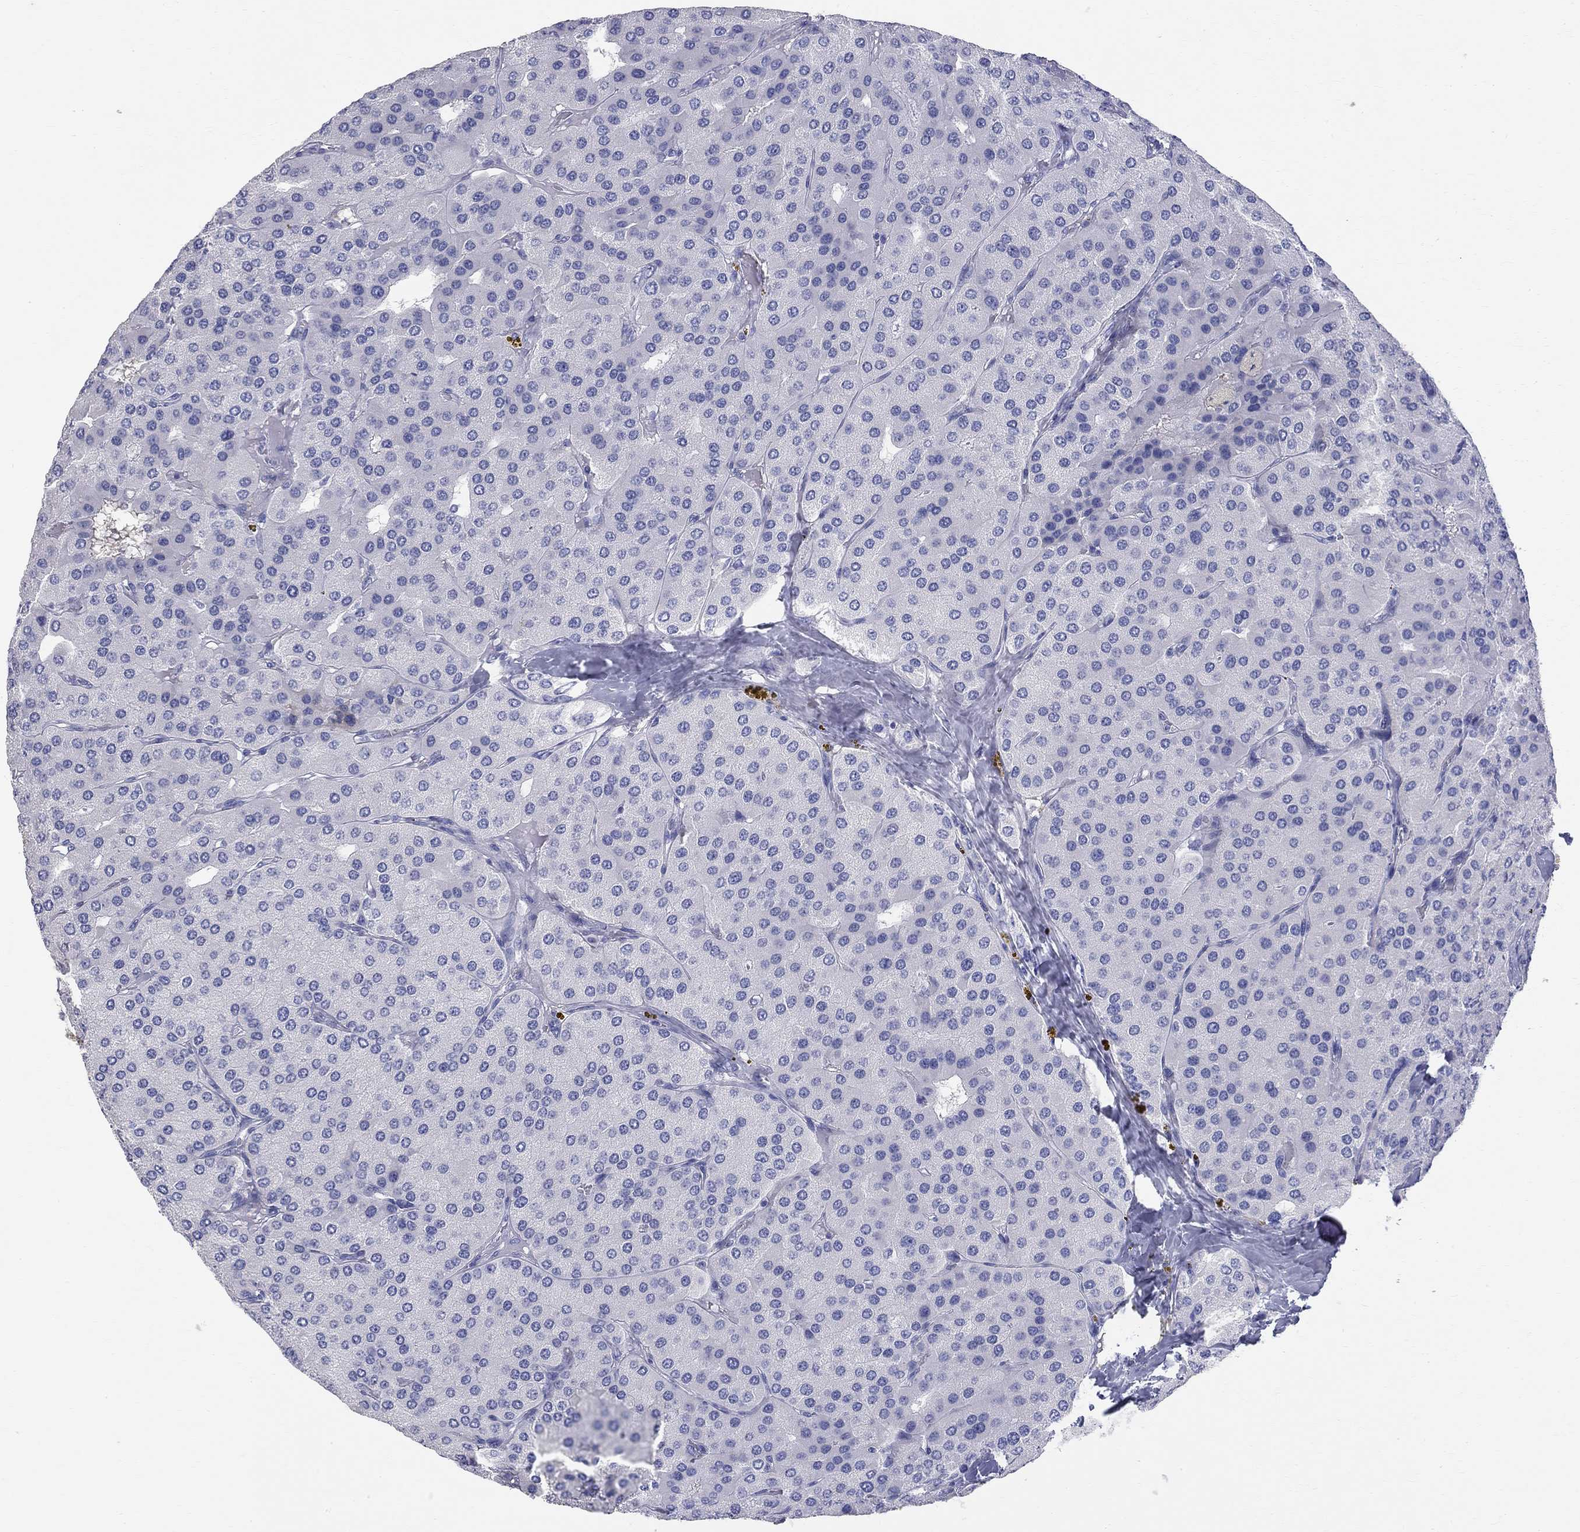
{"staining": {"intensity": "negative", "quantity": "none", "location": "none"}, "tissue": "parathyroid gland", "cell_type": "Glandular cells", "image_type": "normal", "snomed": [{"axis": "morphology", "description": "Normal tissue, NOS"}, {"axis": "morphology", "description": "Adenoma, NOS"}, {"axis": "topography", "description": "Parathyroid gland"}], "caption": "Immunohistochemistry histopathology image of normal parathyroid gland stained for a protein (brown), which shows no positivity in glandular cells. (Immunohistochemistry, brightfield microscopy, high magnification).", "gene": "PHOX2B", "patient": {"sex": "female", "age": 86}}